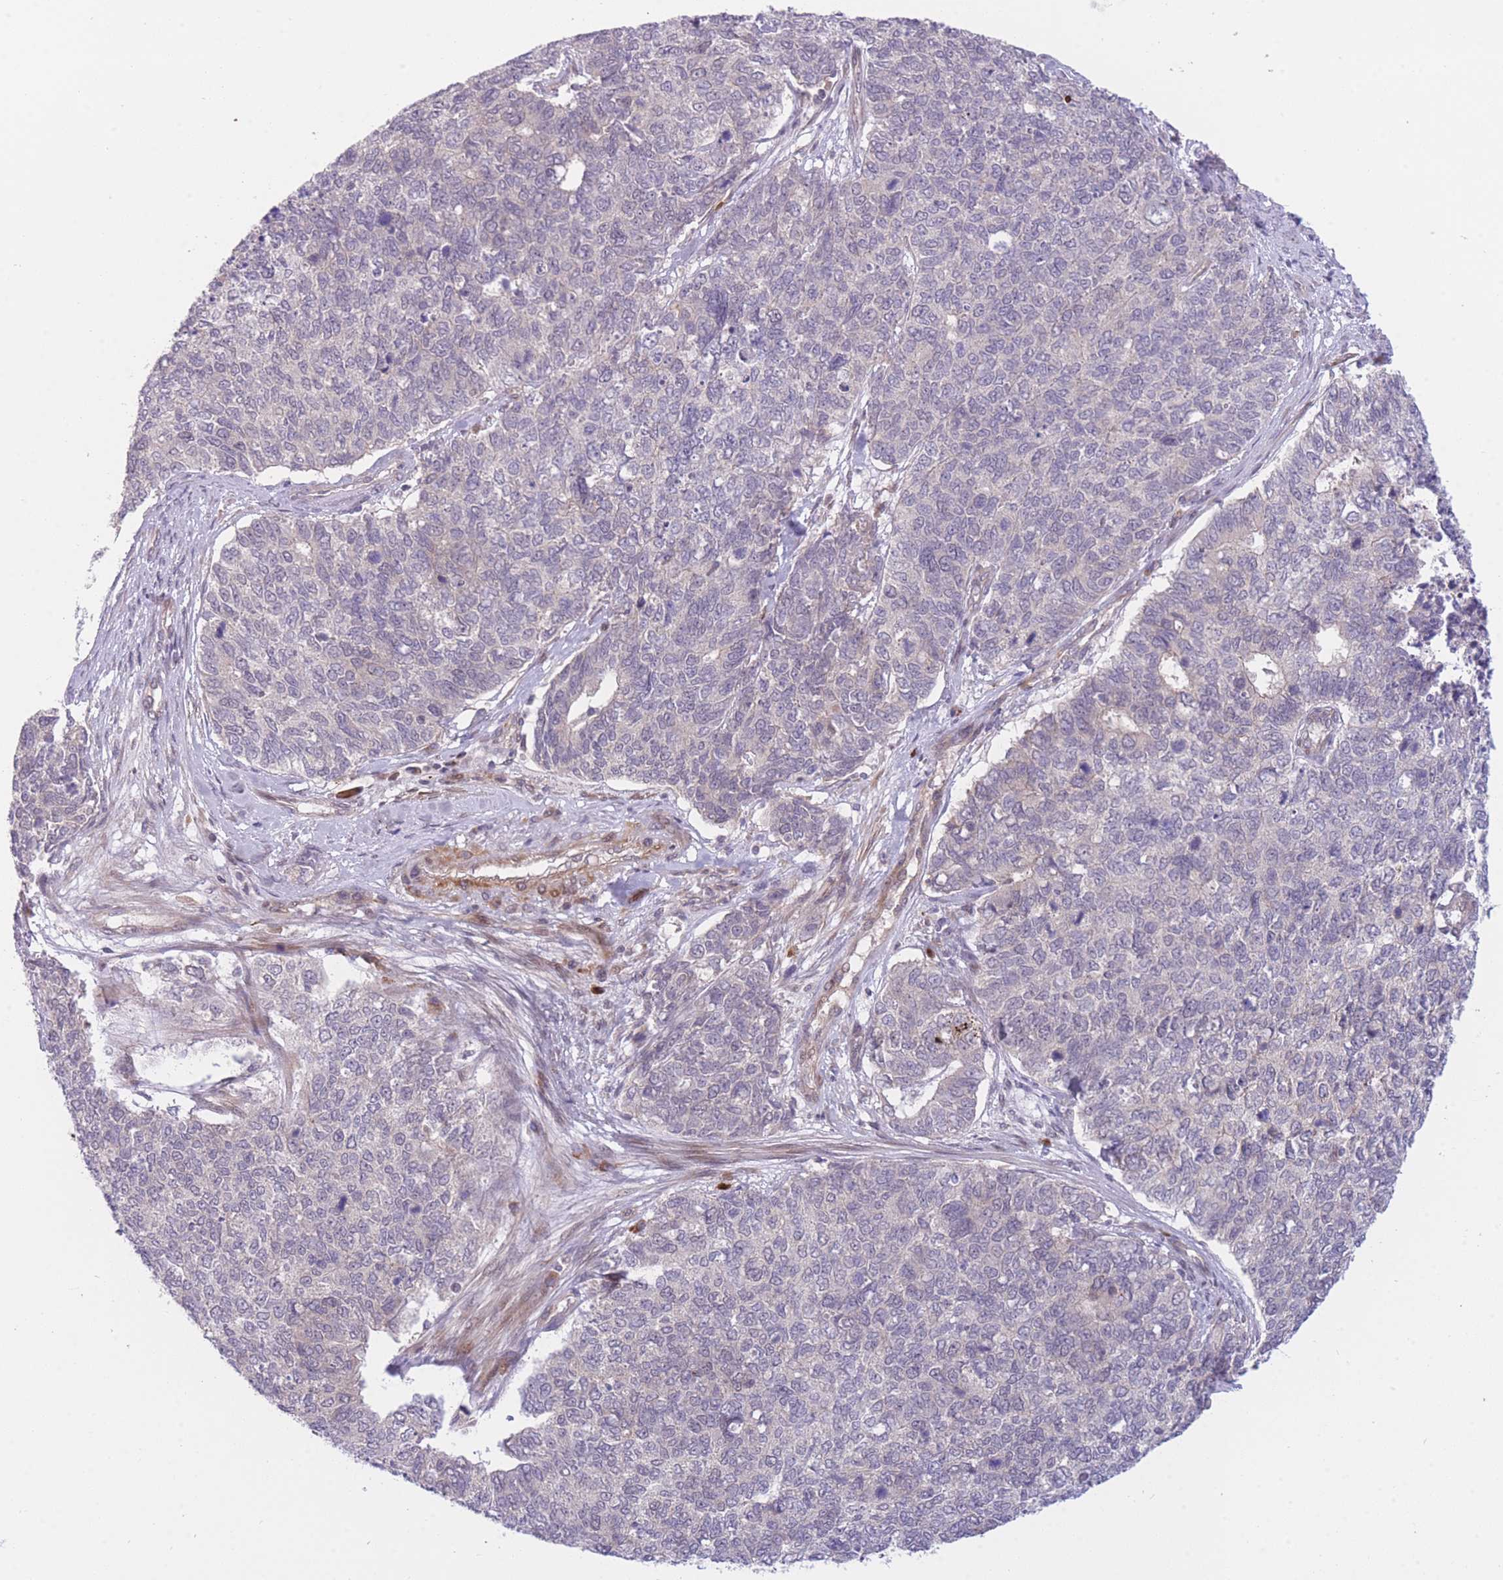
{"staining": {"intensity": "negative", "quantity": "none", "location": "none"}, "tissue": "cervical cancer", "cell_type": "Tumor cells", "image_type": "cancer", "snomed": [{"axis": "morphology", "description": "Squamous cell carcinoma, NOS"}, {"axis": "topography", "description": "Cervix"}], "caption": "A micrograph of squamous cell carcinoma (cervical) stained for a protein demonstrates no brown staining in tumor cells.", "gene": "CDC25B", "patient": {"sex": "female", "age": 63}}